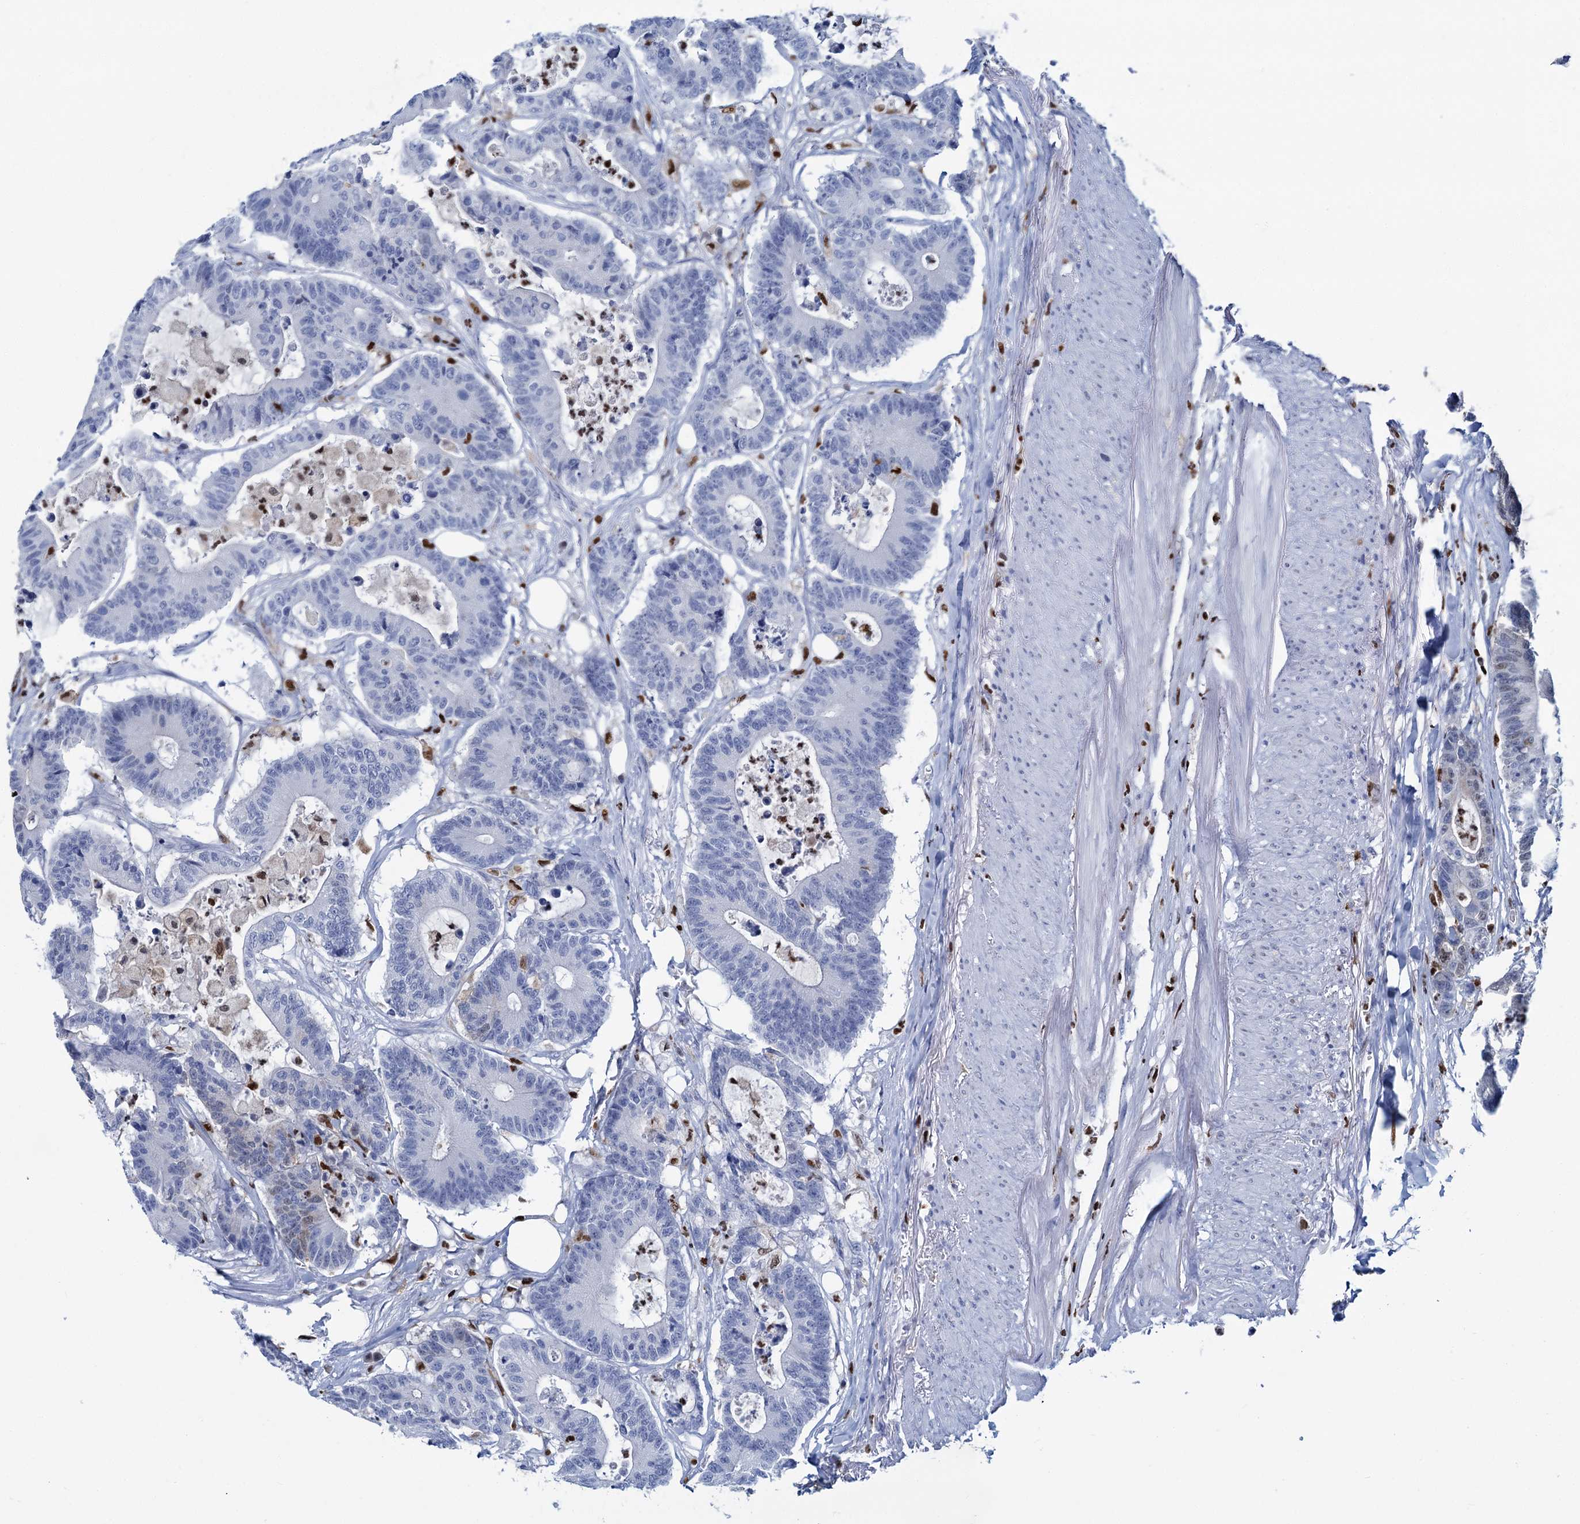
{"staining": {"intensity": "weak", "quantity": "<25%", "location": "nuclear"}, "tissue": "colorectal cancer", "cell_type": "Tumor cells", "image_type": "cancer", "snomed": [{"axis": "morphology", "description": "Adenocarcinoma, NOS"}, {"axis": "topography", "description": "Colon"}], "caption": "The photomicrograph demonstrates no significant positivity in tumor cells of colorectal cancer.", "gene": "CELF2", "patient": {"sex": "female", "age": 84}}